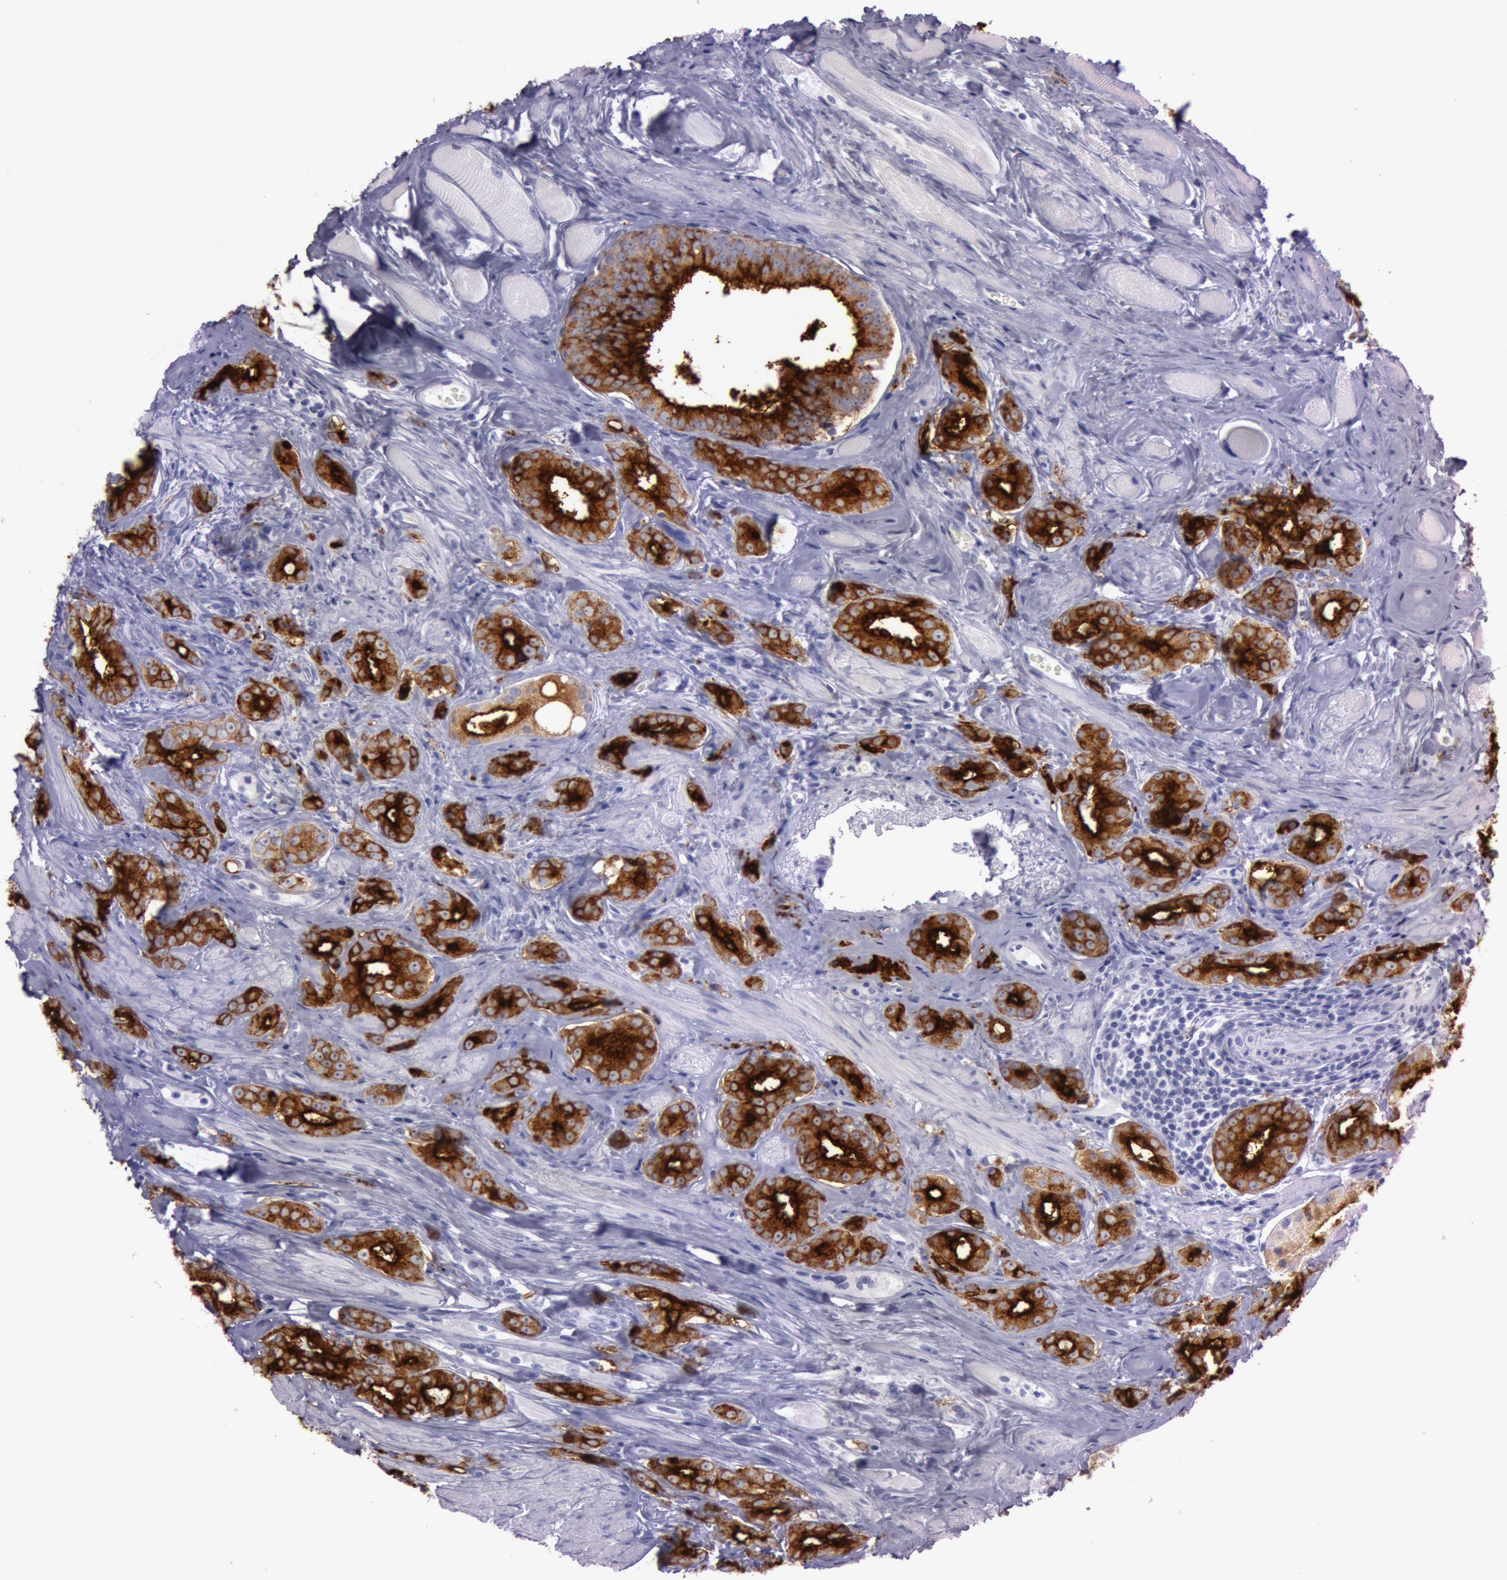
{"staining": {"intensity": "strong", "quantity": ">75%", "location": "cytoplasmic/membranous"}, "tissue": "prostate cancer", "cell_type": "Tumor cells", "image_type": "cancer", "snomed": [{"axis": "morphology", "description": "Adenocarcinoma, Medium grade"}, {"axis": "topography", "description": "Prostate"}], "caption": "About >75% of tumor cells in human prostate medium-grade adenocarcinoma demonstrate strong cytoplasmic/membranous protein staining as visualized by brown immunohistochemical staining.", "gene": "FOLH1", "patient": {"sex": "male", "age": 53}}